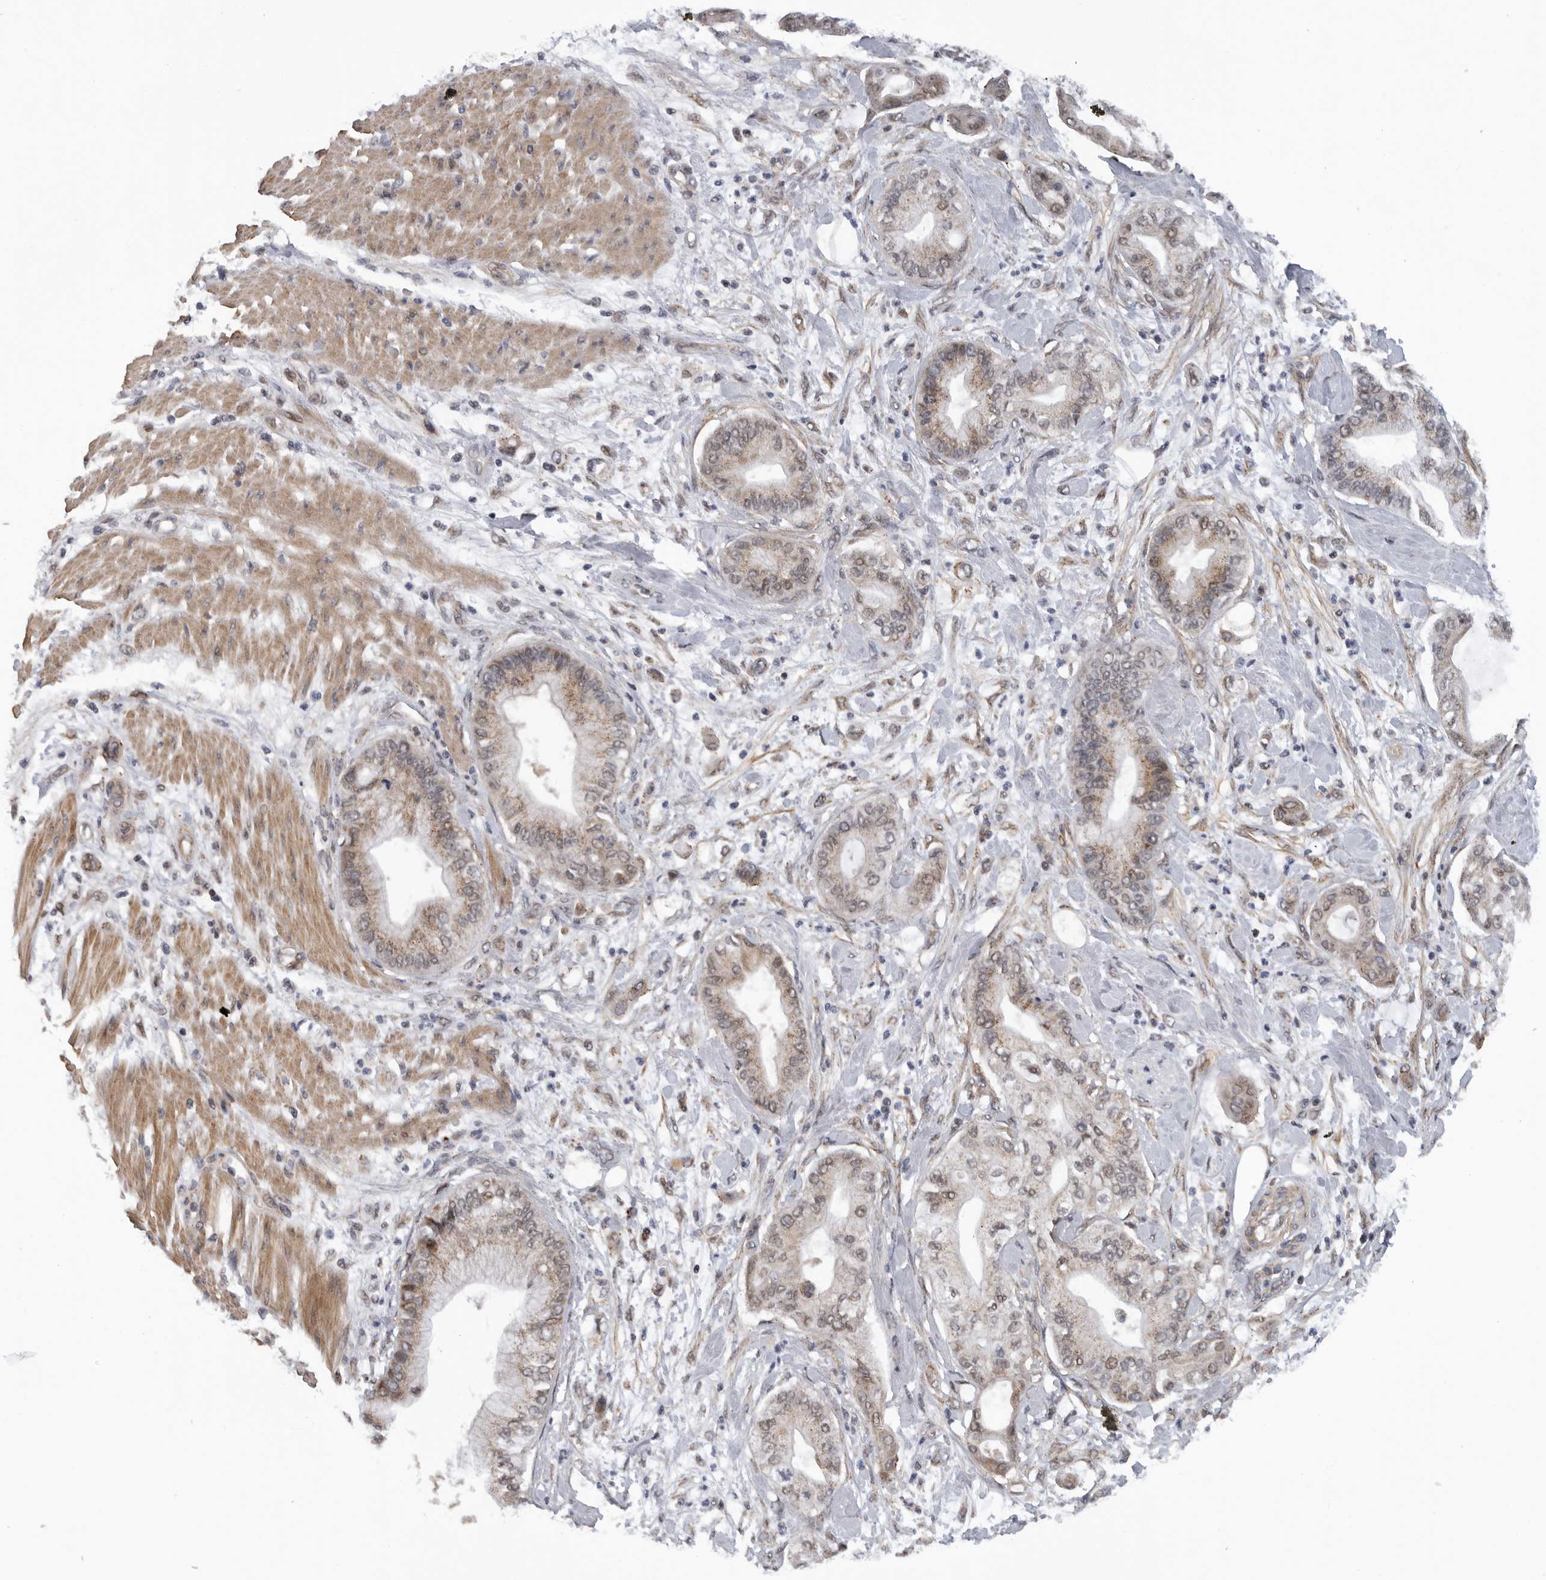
{"staining": {"intensity": "weak", "quantity": ">75%", "location": "cytoplasmic/membranous,nuclear"}, "tissue": "pancreatic cancer", "cell_type": "Tumor cells", "image_type": "cancer", "snomed": [{"axis": "morphology", "description": "Adenocarcinoma, NOS"}, {"axis": "morphology", "description": "Adenocarcinoma, metastatic, NOS"}, {"axis": "topography", "description": "Lymph node"}, {"axis": "topography", "description": "Pancreas"}, {"axis": "topography", "description": "Duodenum"}], "caption": "Protein staining reveals weak cytoplasmic/membranous and nuclear expression in about >75% of tumor cells in adenocarcinoma (pancreatic).", "gene": "TMPRSS11F", "patient": {"sex": "female", "age": 64}}